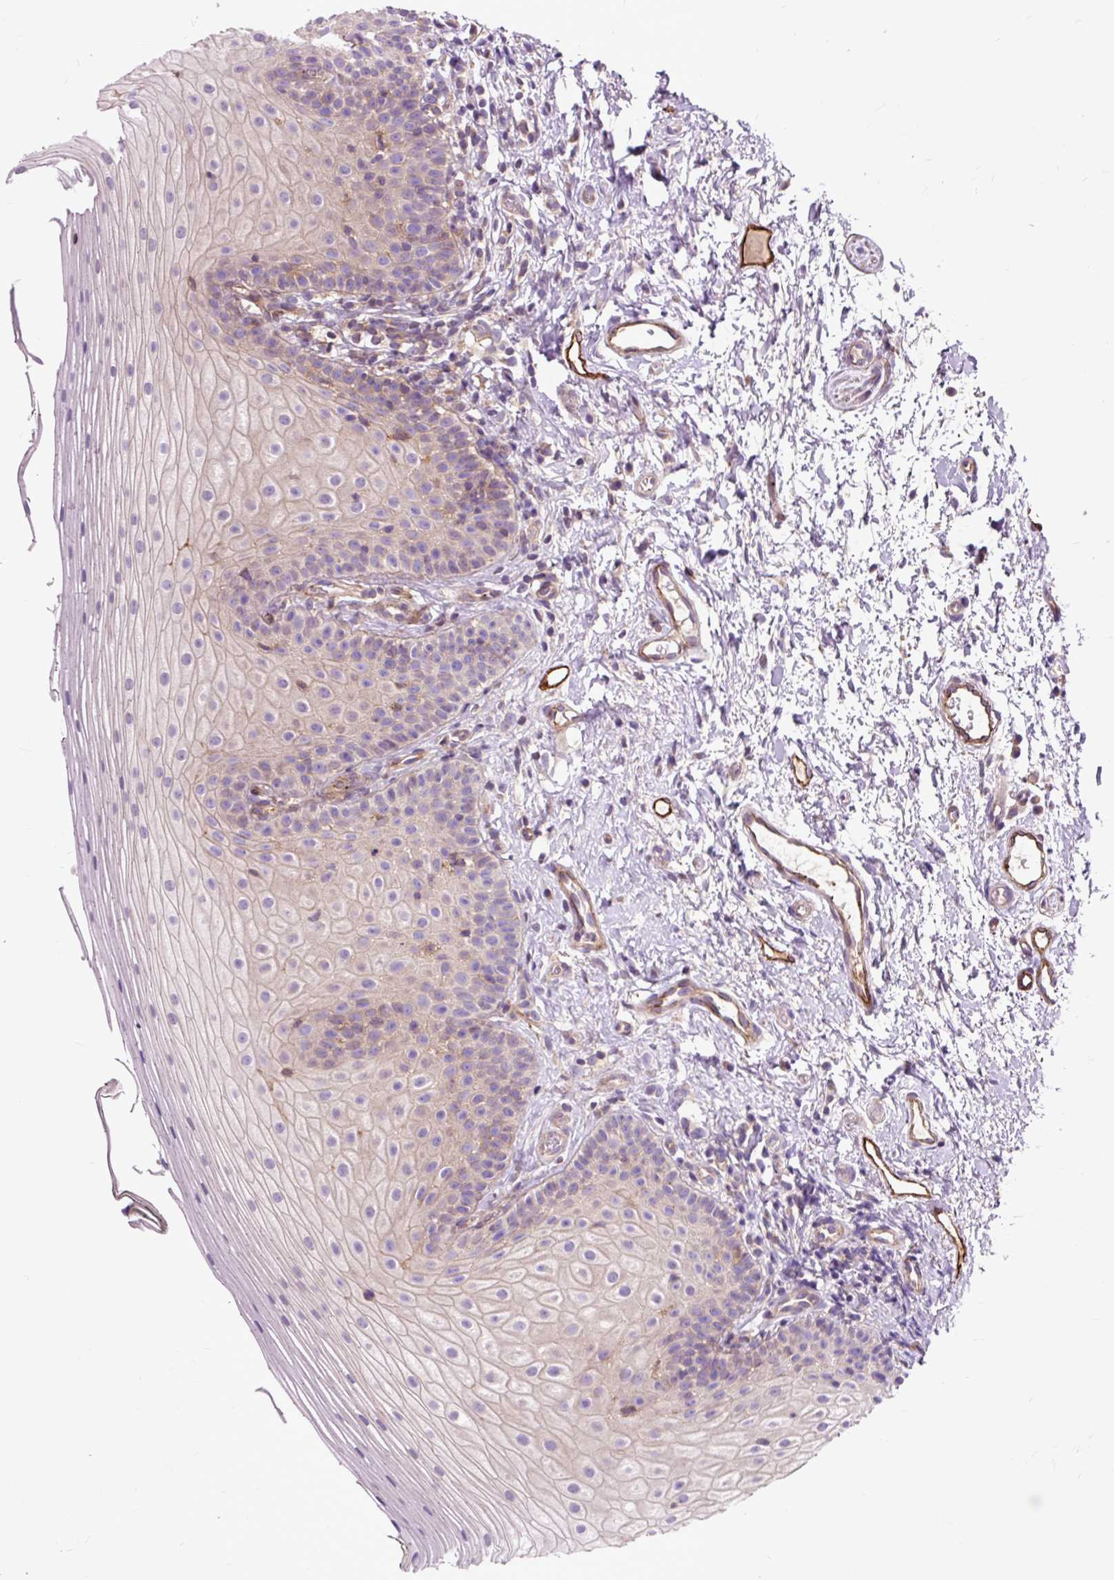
{"staining": {"intensity": "weak", "quantity": "25%-75%", "location": "cytoplasmic/membranous"}, "tissue": "oral mucosa", "cell_type": "Squamous epithelial cells", "image_type": "normal", "snomed": [{"axis": "morphology", "description": "Normal tissue, NOS"}, {"axis": "topography", "description": "Oral tissue"}], "caption": "This photomicrograph exhibits immunohistochemistry (IHC) staining of unremarkable human oral mucosa, with low weak cytoplasmic/membranous positivity in about 25%-75% of squamous epithelial cells.", "gene": "PCDHGB3", "patient": {"sex": "male", "age": 75}}